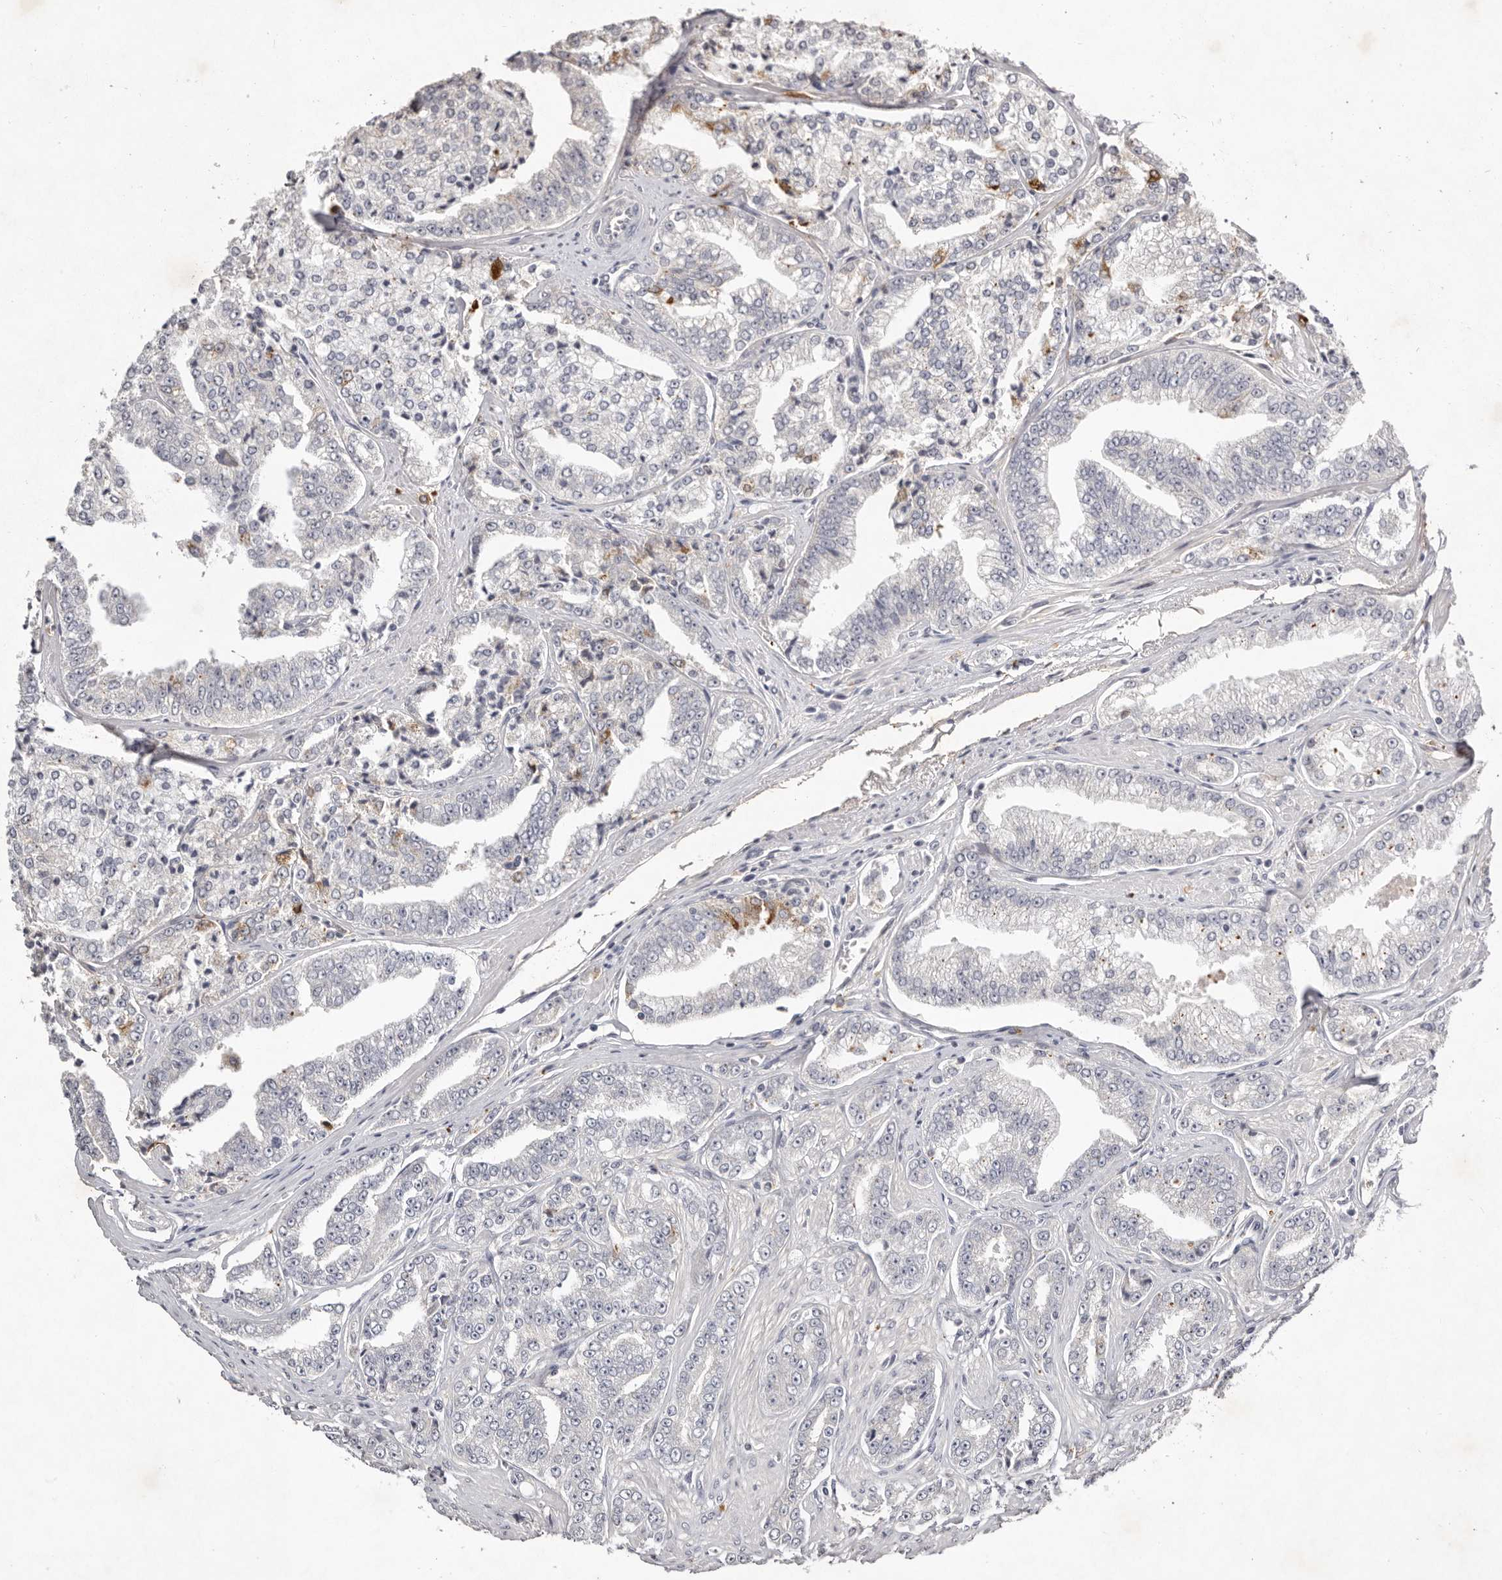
{"staining": {"intensity": "negative", "quantity": "none", "location": "none"}, "tissue": "prostate cancer", "cell_type": "Tumor cells", "image_type": "cancer", "snomed": [{"axis": "morphology", "description": "Adenocarcinoma, High grade"}, {"axis": "topography", "description": "Prostate"}], "caption": "IHC of adenocarcinoma (high-grade) (prostate) demonstrates no staining in tumor cells.", "gene": "SCUBE2", "patient": {"sex": "male", "age": 71}}